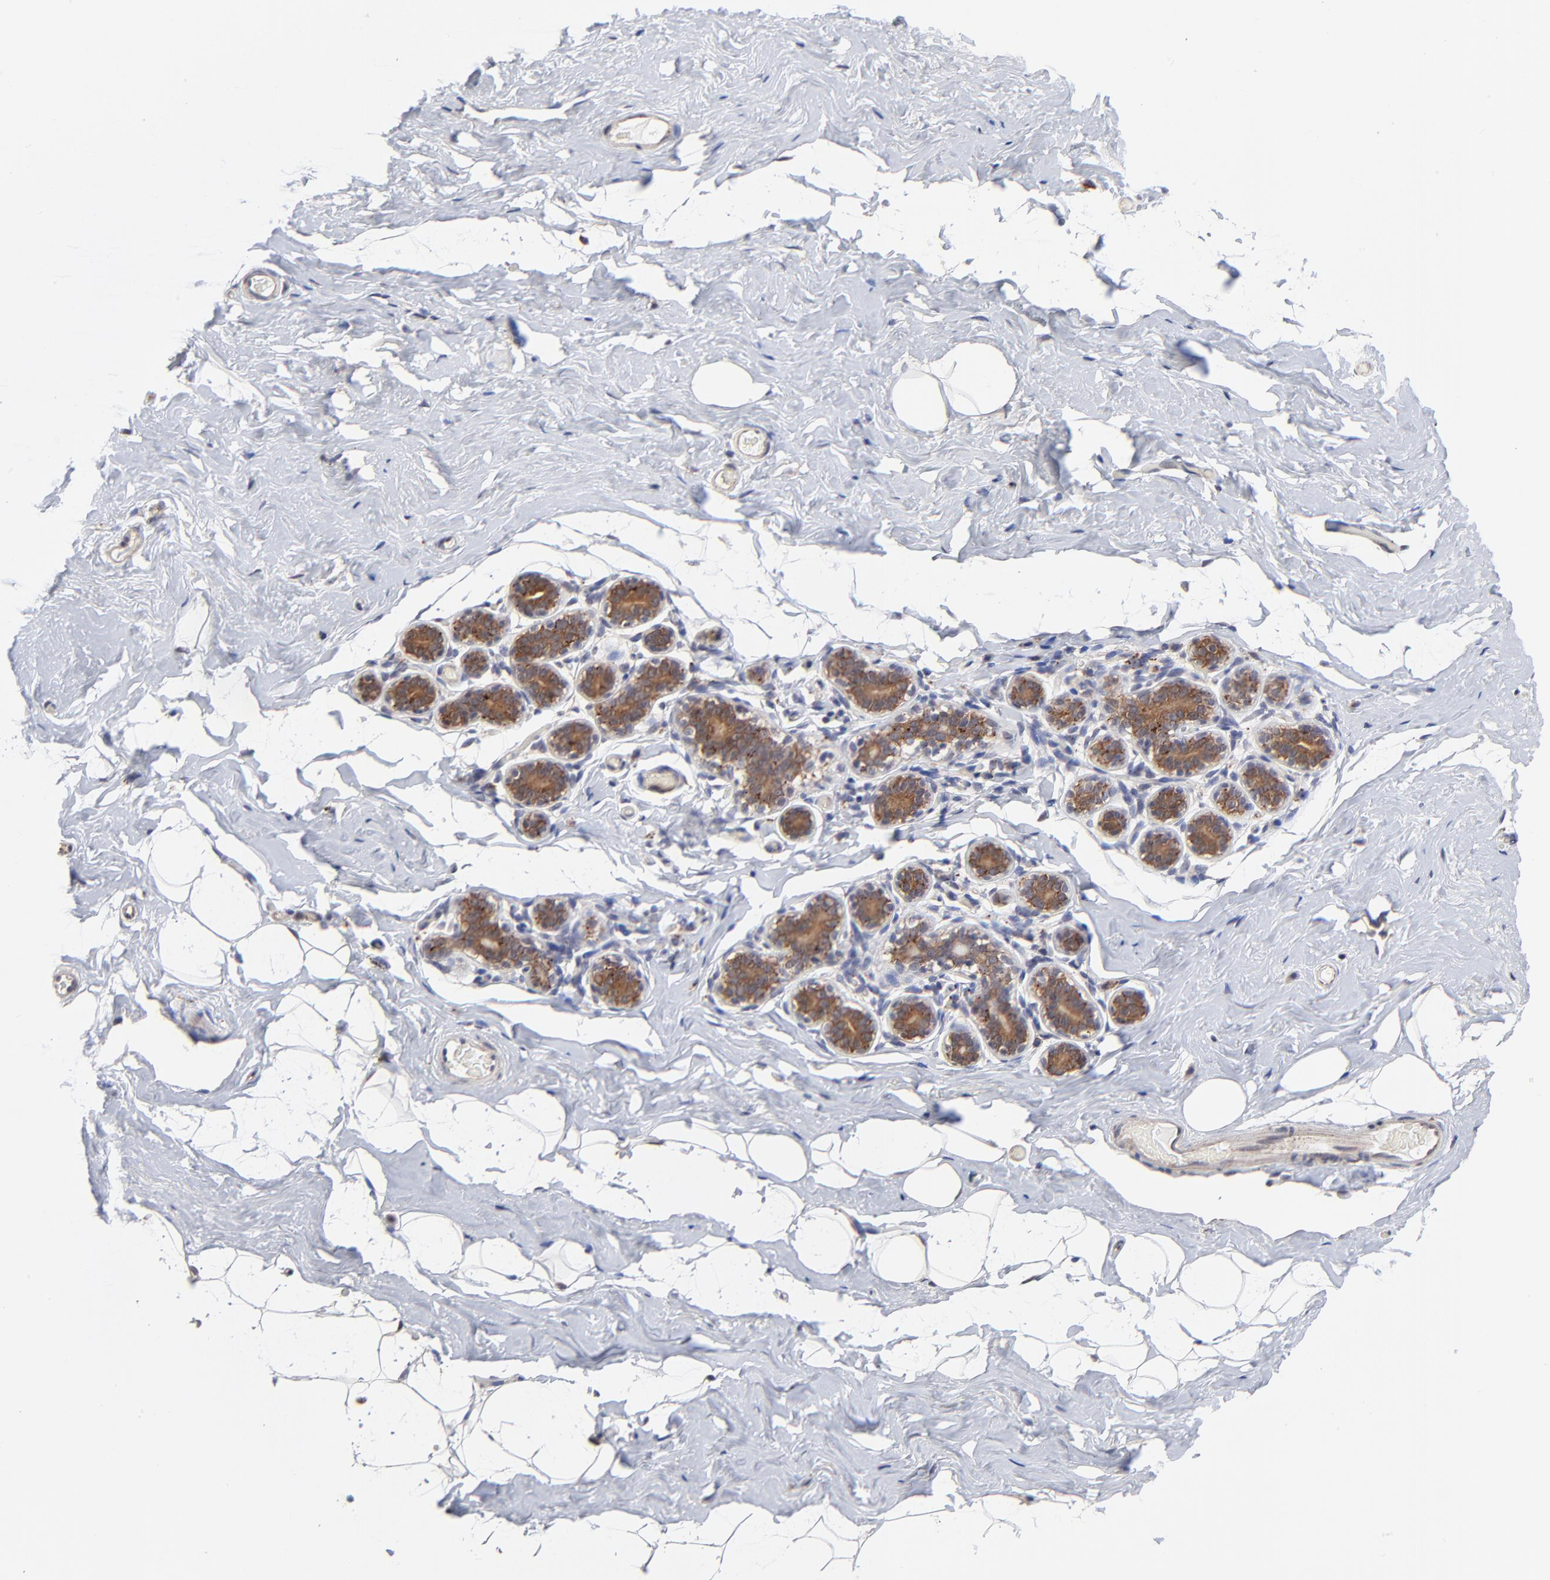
{"staining": {"intensity": "negative", "quantity": "none", "location": "none"}, "tissue": "breast", "cell_type": "Adipocytes", "image_type": "normal", "snomed": [{"axis": "morphology", "description": "Normal tissue, NOS"}, {"axis": "topography", "description": "Breast"}, {"axis": "topography", "description": "Soft tissue"}], "caption": "Photomicrograph shows no significant protein expression in adipocytes of unremarkable breast.", "gene": "PDE4B", "patient": {"sex": "female", "age": 75}}